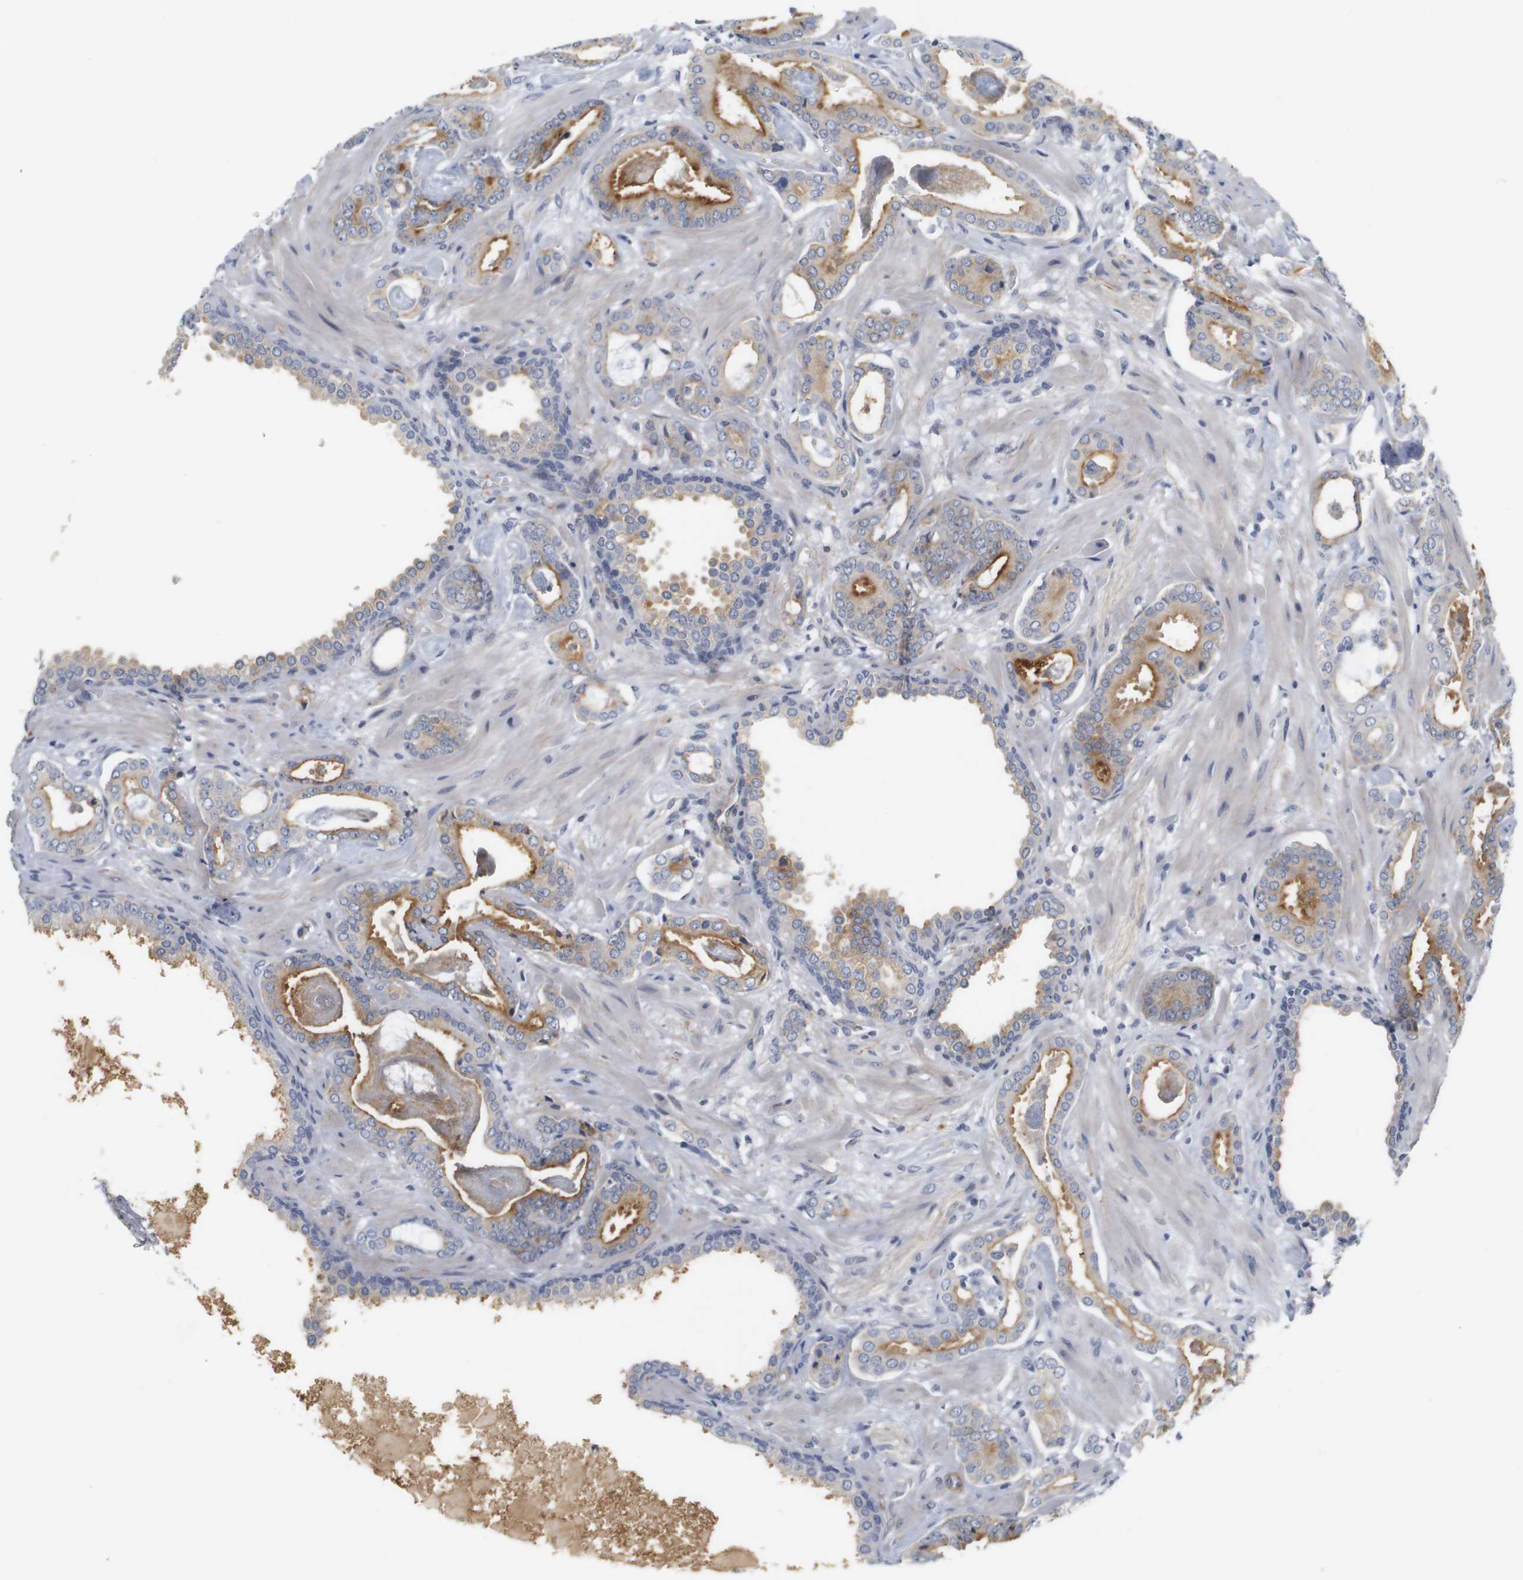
{"staining": {"intensity": "strong", "quantity": "25%-75%", "location": "cytoplasmic/membranous"}, "tissue": "prostate cancer", "cell_type": "Tumor cells", "image_type": "cancer", "snomed": [{"axis": "morphology", "description": "Adenocarcinoma, Low grade"}, {"axis": "topography", "description": "Prostate"}], "caption": "A high-resolution photomicrograph shows immunohistochemistry (IHC) staining of prostate cancer (low-grade adenocarcinoma), which displays strong cytoplasmic/membranous positivity in about 25%-75% of tumor cells.", "gene": "CYB561", "patient": {"sex": "male", "age": 53}}